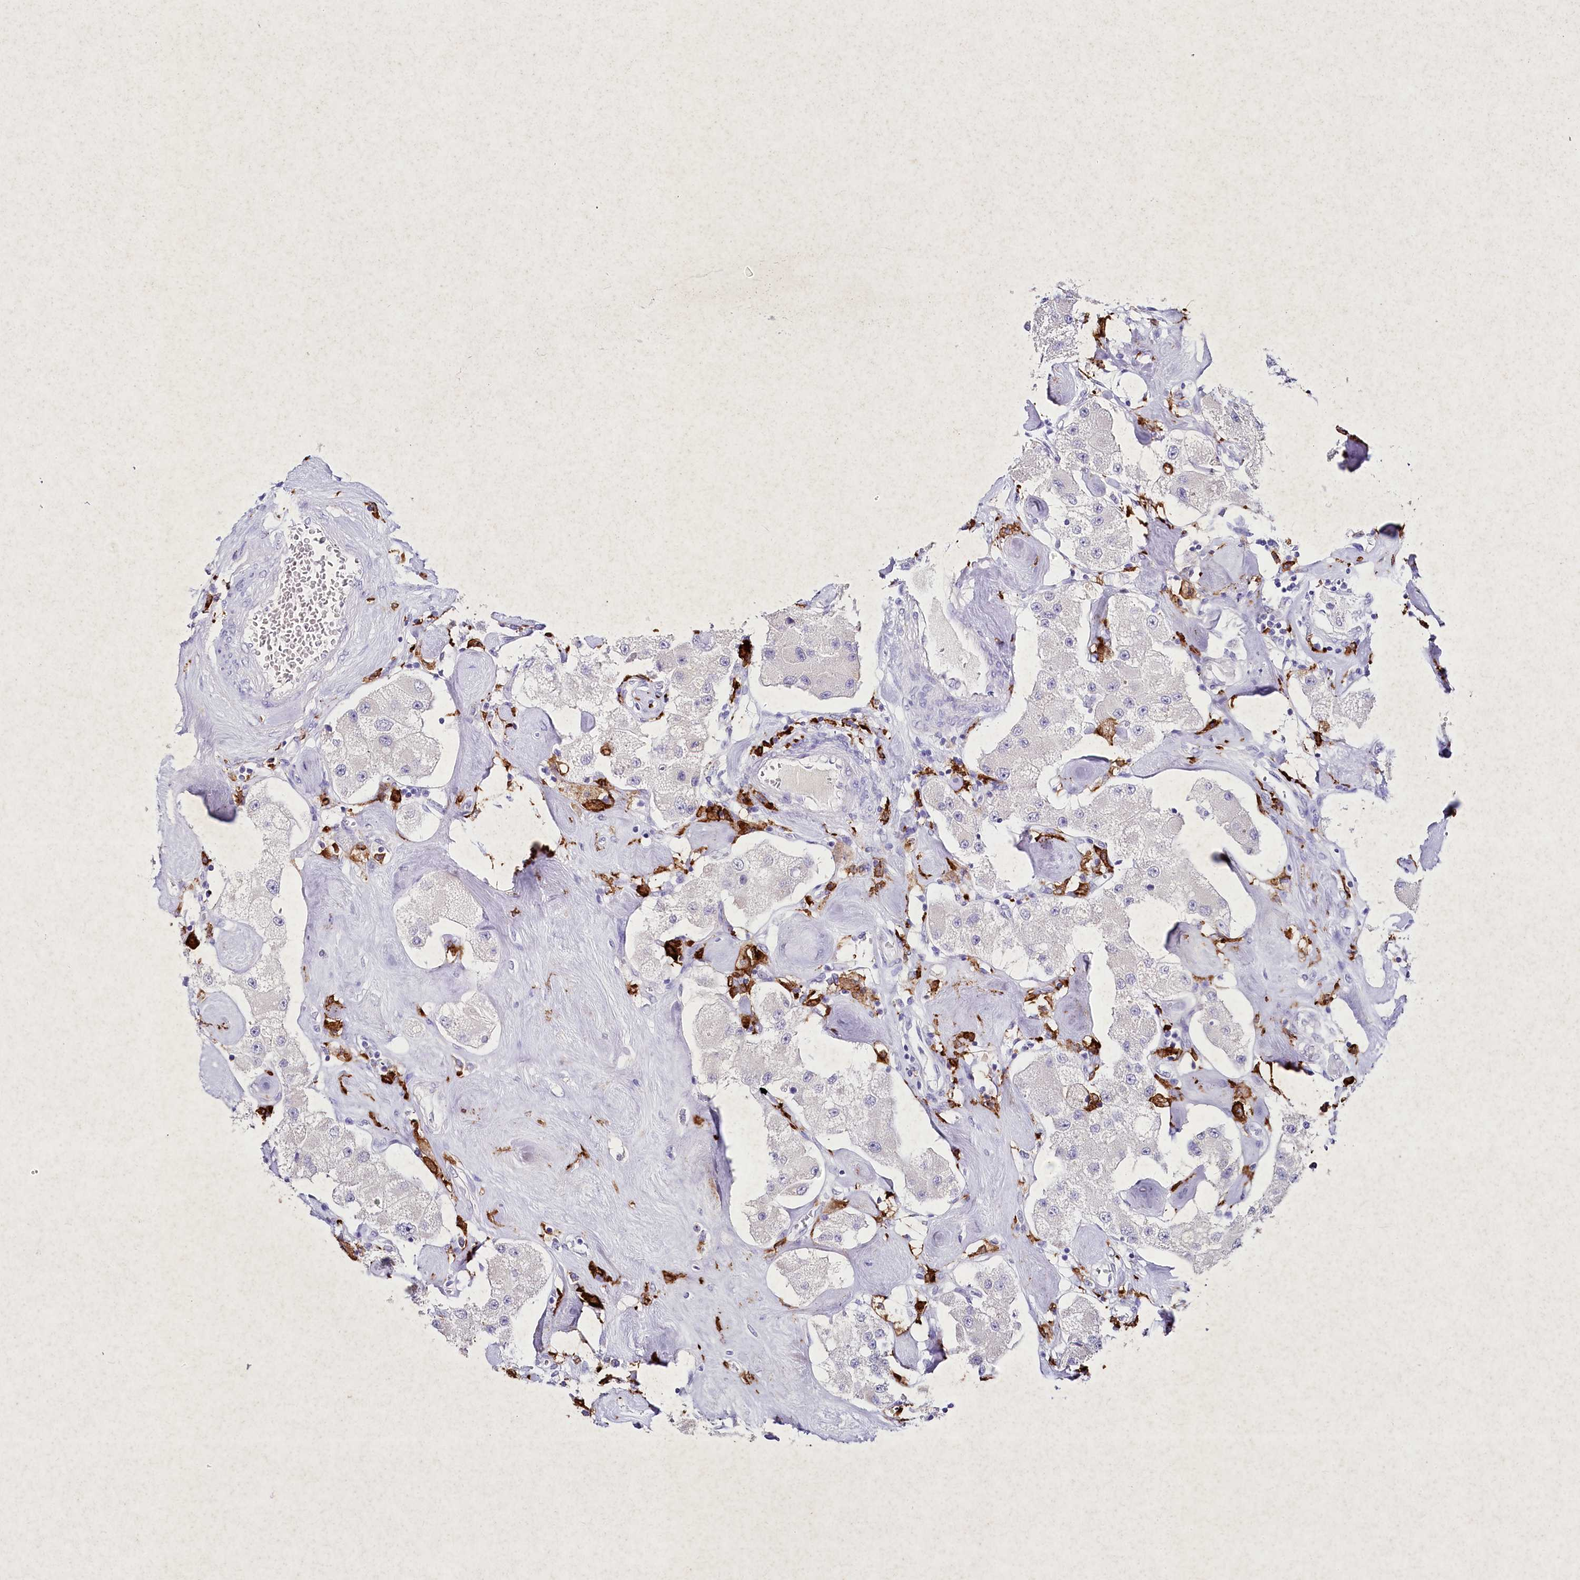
{"staining": {"intensity": "negative", "quantity": "none", "location": "none"}, "tissue": "carcinoid", "cell_type": "Tumor cells", "image_type": "cancer", "snomed": [{"axis": "morphology", "description": "Carcinoid, malignant, NOS"}, {"axis": "topography", "description": "Pancreas"}], "caption": "Immunohistochemical staining of human carcinoid demonstrates no significant expression in tumor cells.", "gene": "CLEC4M", "patient": {"sex": "male", "age": 41}}